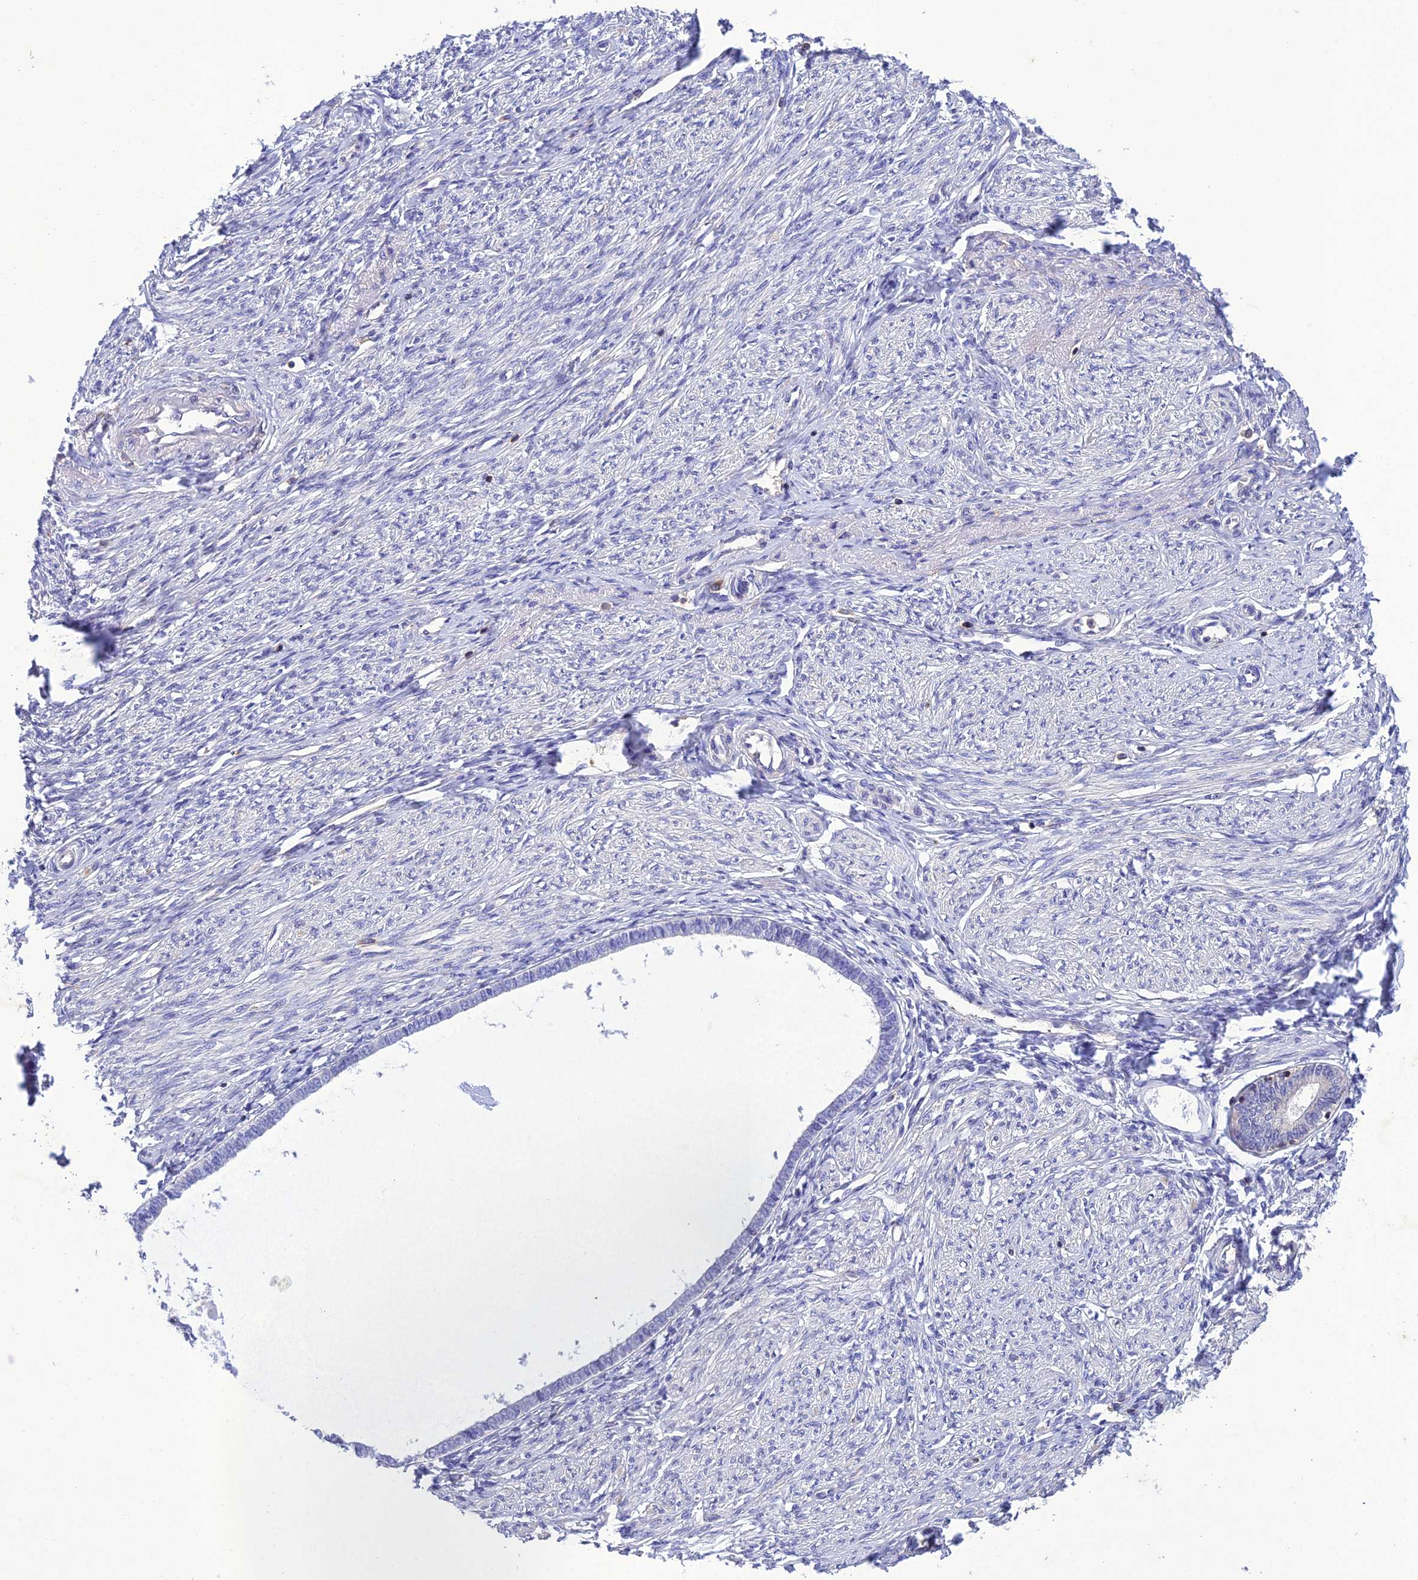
{"staining": {"intensity": "negative", "quantity": "none", "location": "none"}, "tissue": "endometrium", "cell_type": "Cells in endometrial stroma", "image_type": "normal", "snomed": [{"axis": "morphology", "description": "Normal tissue, NOS"}, {"axis": "topography", "description": "Endometrium"}], "caption": "Immunohistochemical staining of benign human endometrium exhibits no significant staining in cells in endometrial stroma.", "gene": "SNX24", "patient": {"sex": "female", "age": 72}}